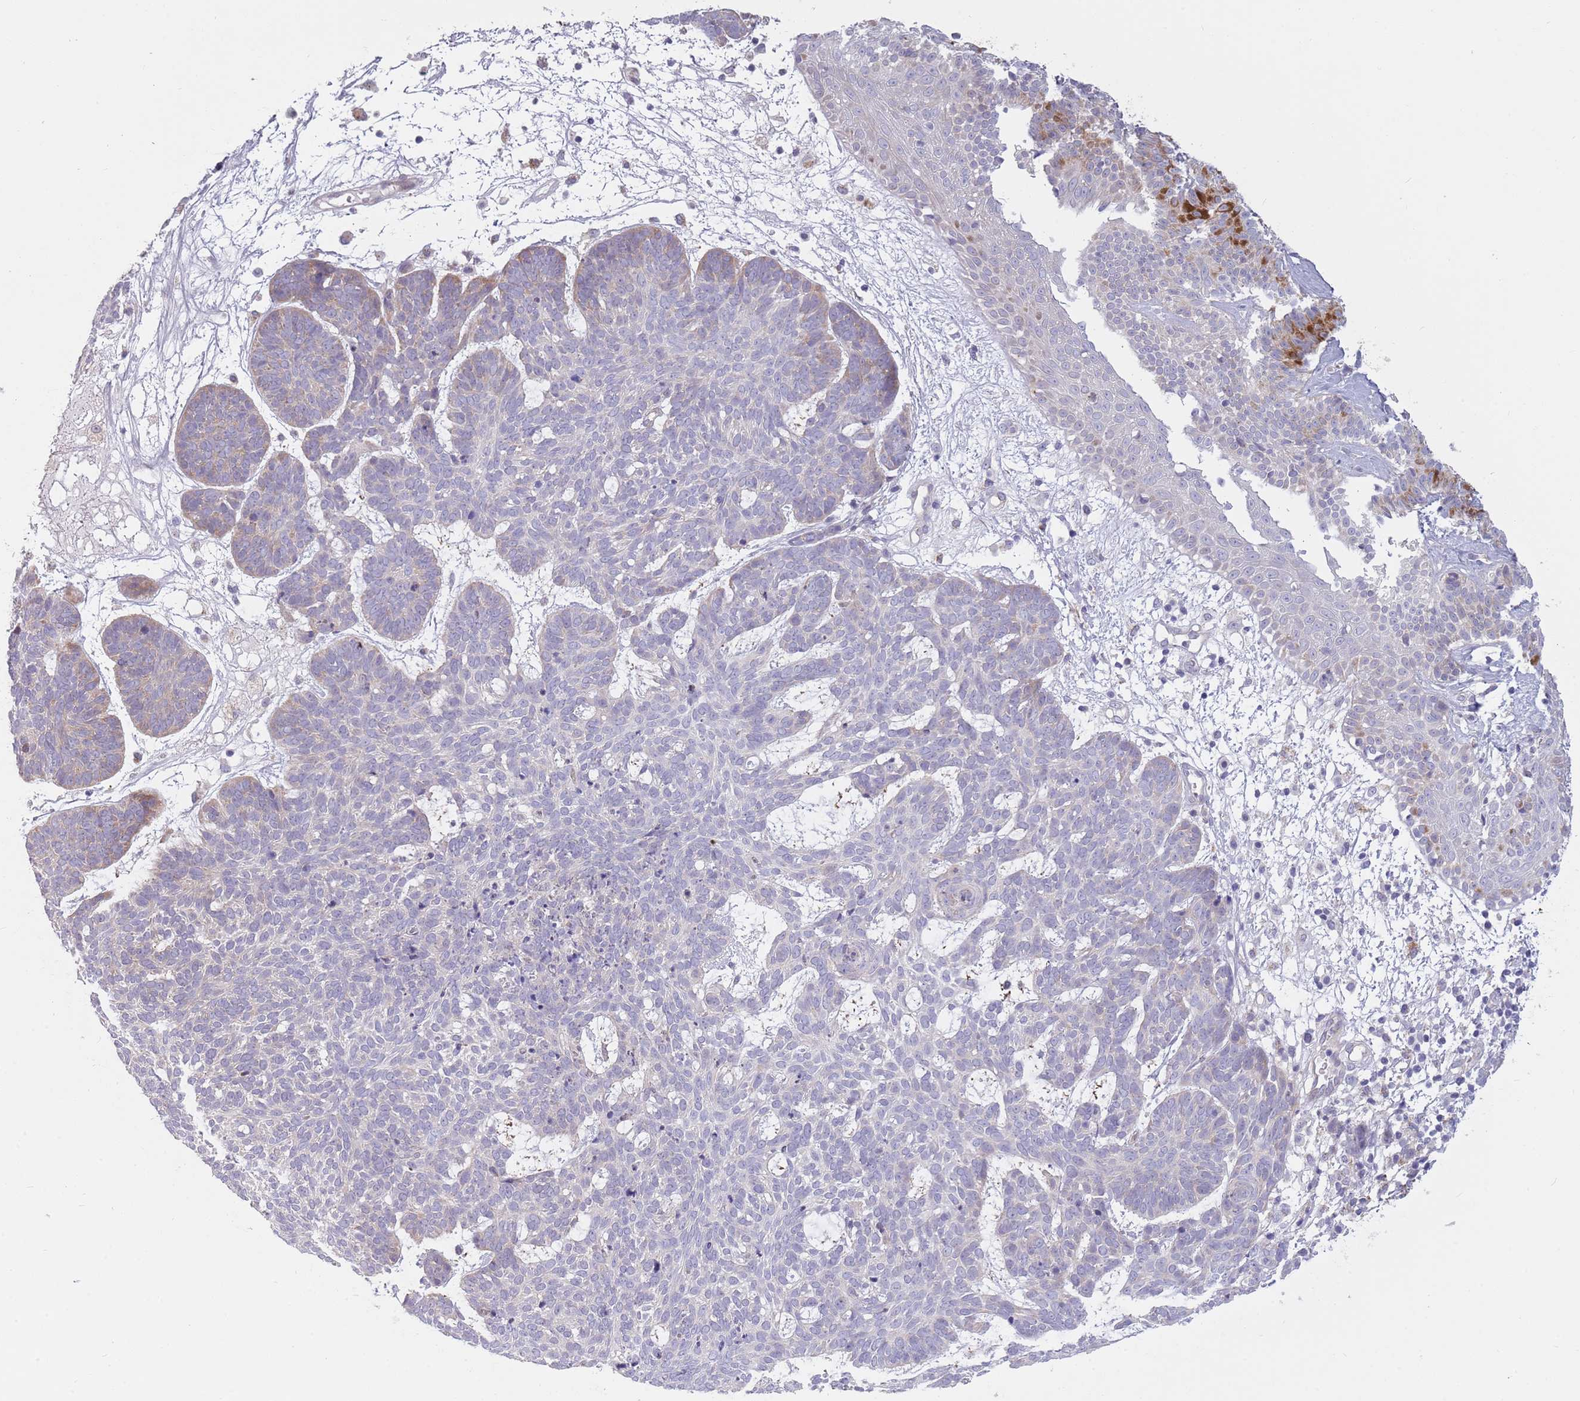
{"staining": {"intensity": "weak", "quantity": "<25%", "location": "cytoplasmic/membranous"}, "tissue": "skin cancer", "cell_type": "Tumor cells", "image_type": "cancer", "snomed": [{"axis": "morphology", "description": "Basal cell carcinoma"}, {"axis": "topography", "description": "Skin"}], "caption": "This is a photomicrograph of IHC staining of skin basal cell carcinoma, which shows no expression in tumor cells.", "gene": "LDHD", "patient": {"sex": "female", "age": 89}}